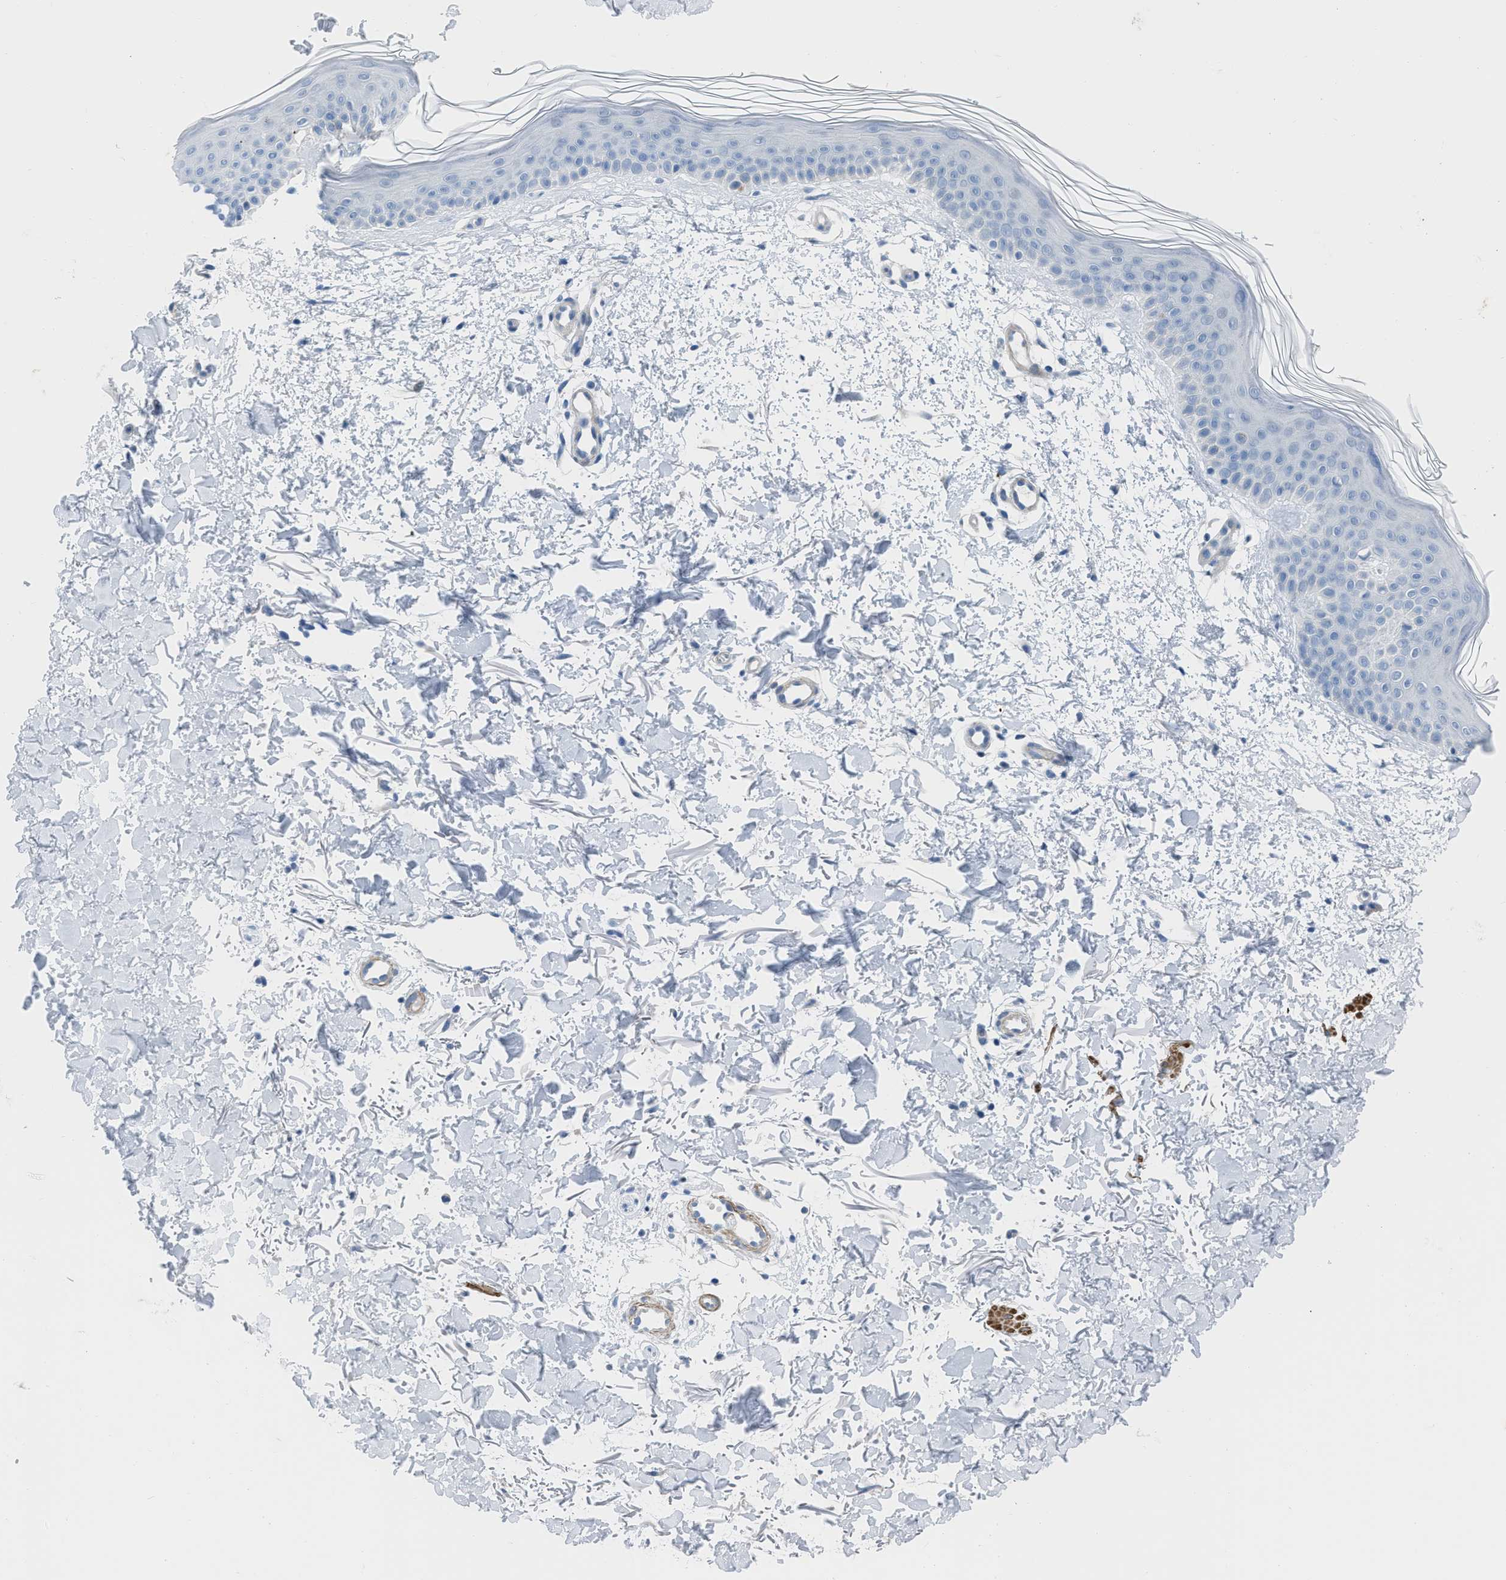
{"staining": {"intensity": "negative", "quantity": "none", "location": "none"}, "tissue": "skin", "cell_type": "Fibroblasts", "image_type": "normal", "snomed": [{"axis": "morphology", "description": "Normal tissue, NOS"}, {"axis": "morphology", "description": "Malignant melanoma, NOS"}, {"axis": "topography", "description": "Skin"}], "caption": "Protein analysis of normal skin demonstrates no significant positivity in fibroblasts. Nuclei are stained in blue.", "gene": "SPATC1L", "patient": {"sex": "male", "age": 83}}